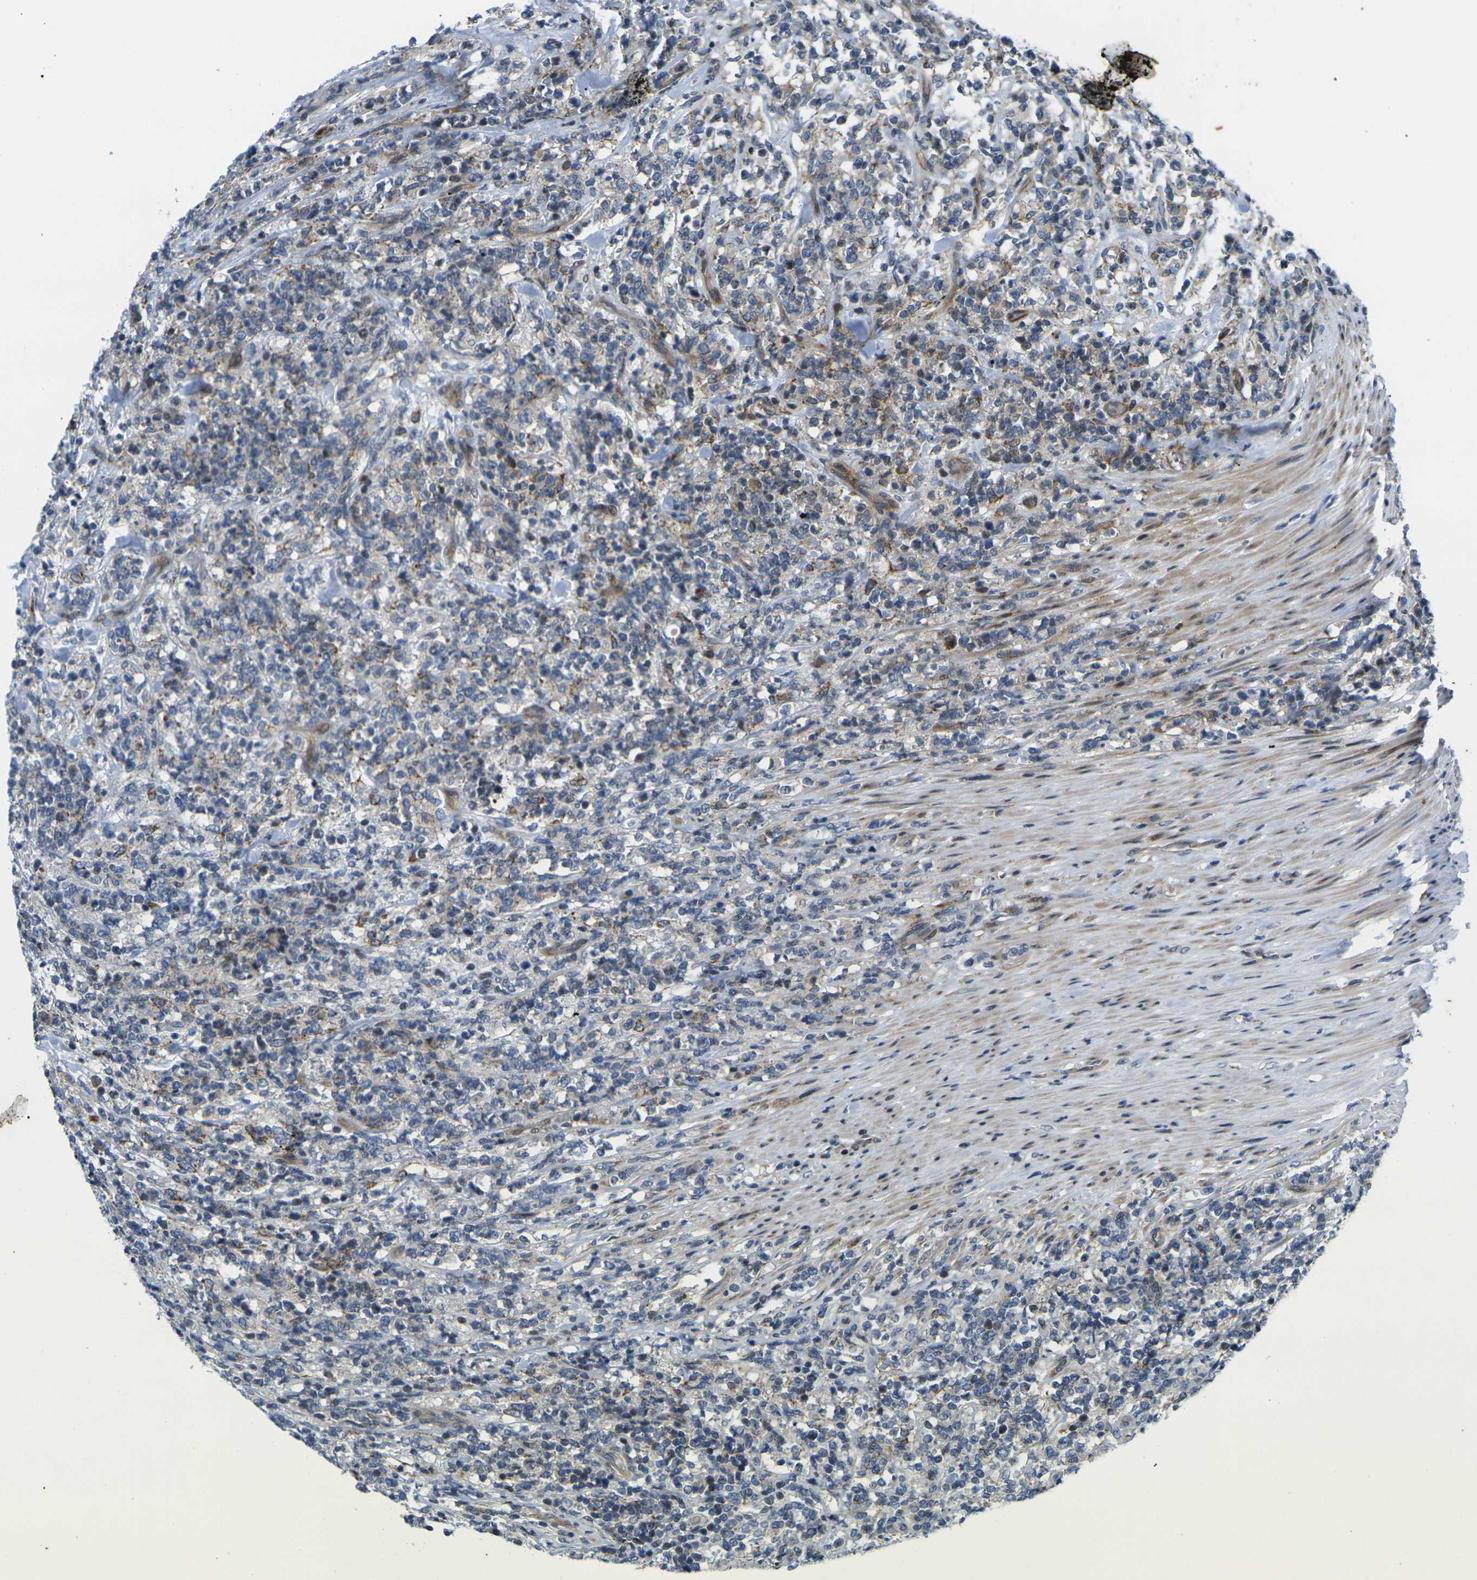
{"staining": {"intensity": "weak", "quantity": "<25%", "location": "cytoplasmic/membranous"}, "tissue": "lymphoma", "cell_type": "Tumor cells", "image_type": "cancer", "snomed": [{"axis": "morphology", "description": "Malignant lymphoma, non-Hodgkin's type, High grade"}, {"axis": "topography", "description": "Soft tissue"}], "caption": "Histopathology image shows no protein expression in tumor cells of lymphoma tissue. Nuclei are stained in blue.", "gene": "ROBO2", "patient": {"sex": "male", "age": 18}}